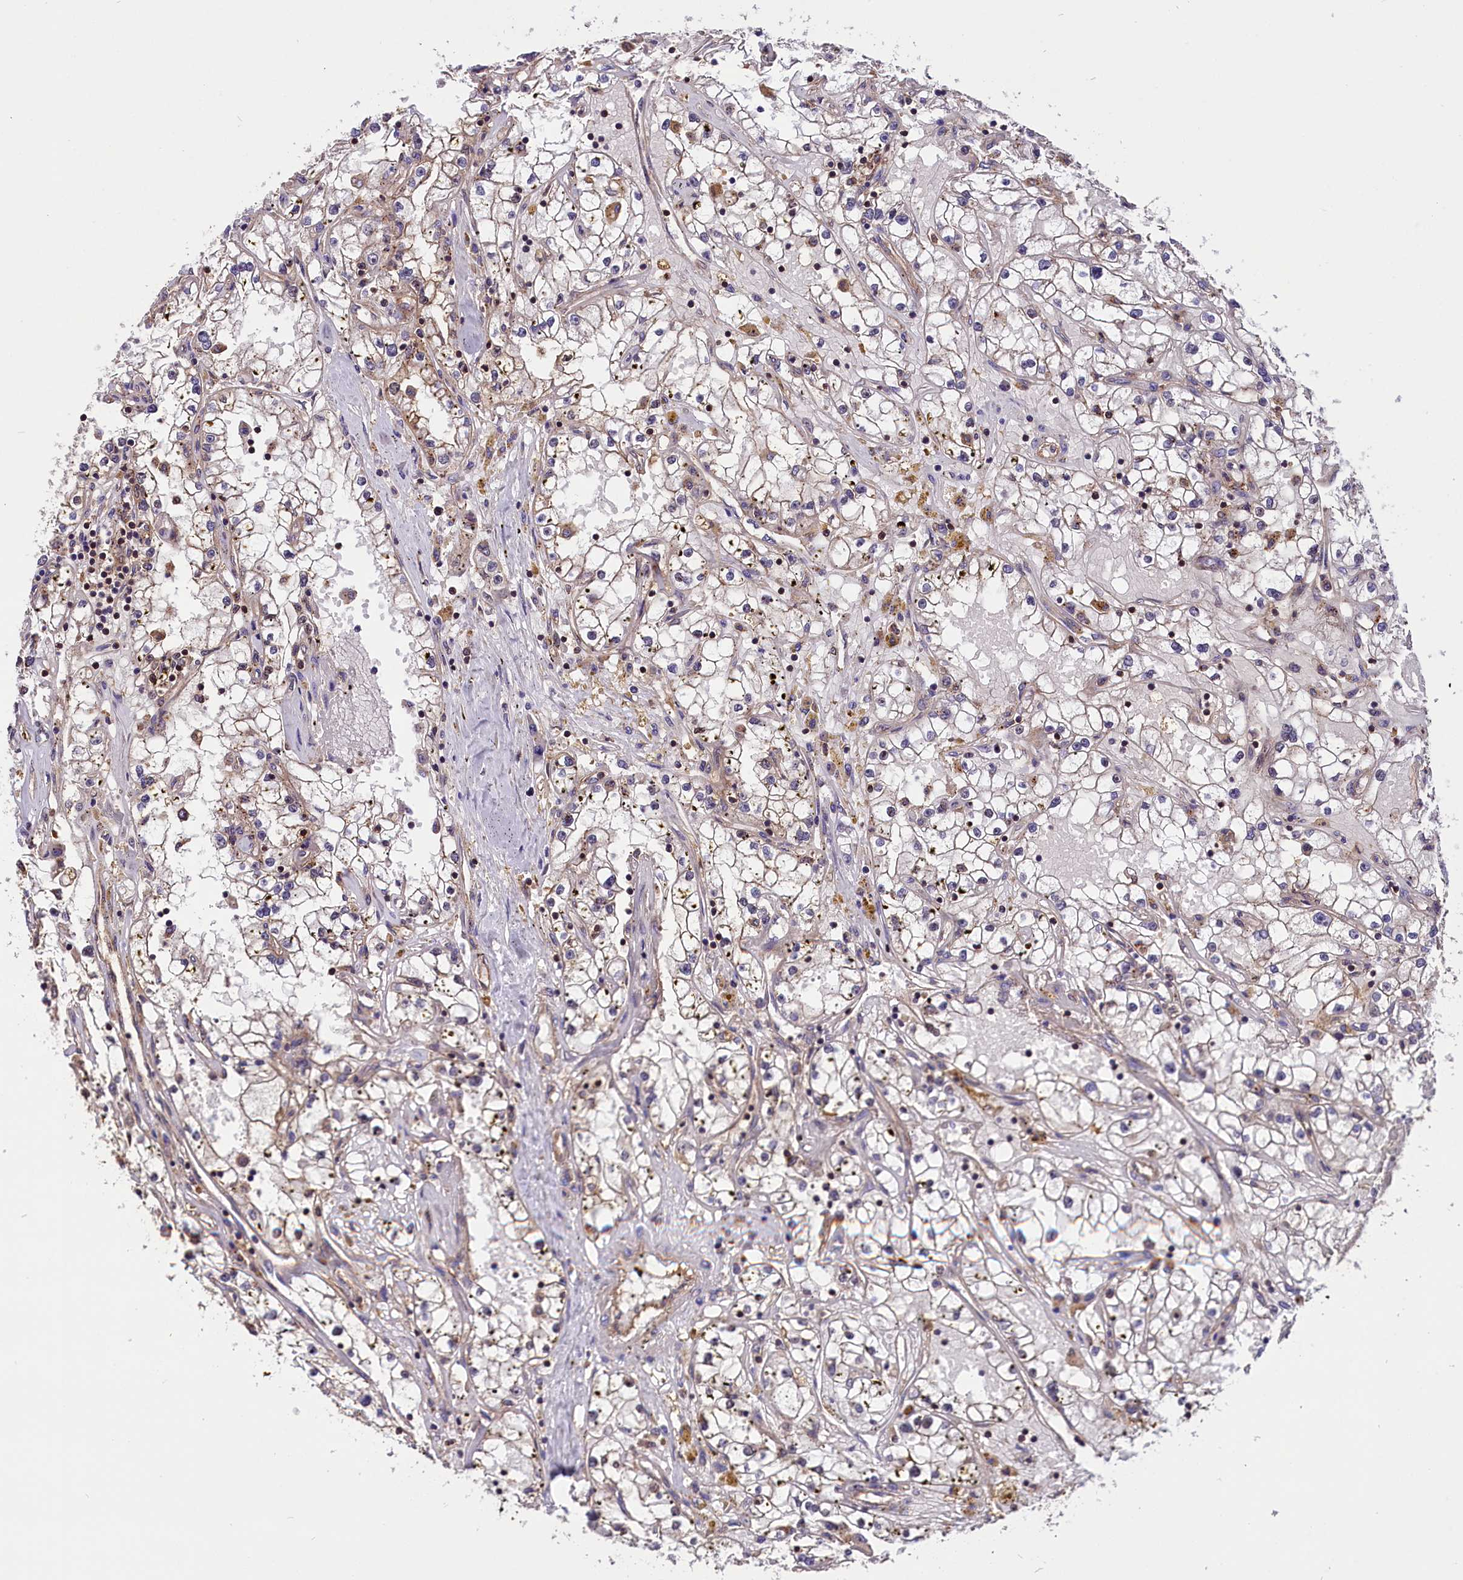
{"staining": {"intensity": "weak", "quantity": "<25%", "location": "cytoplasmic/membranous"}, "tissue": "renal cancer", "cell_type": "Tumor cells", "image_type": "cancer", "snomed": [{"axis": "morphology", "description": "Adenocarcinoma, NOS"}, {"axis": "topography", "description": "Kidney"}], "caption": "Tumor cells show no significant positivity in adenocarcinoma (renal).", "gene": "IST1", "patient": {"sex": "male", "age": 56}}